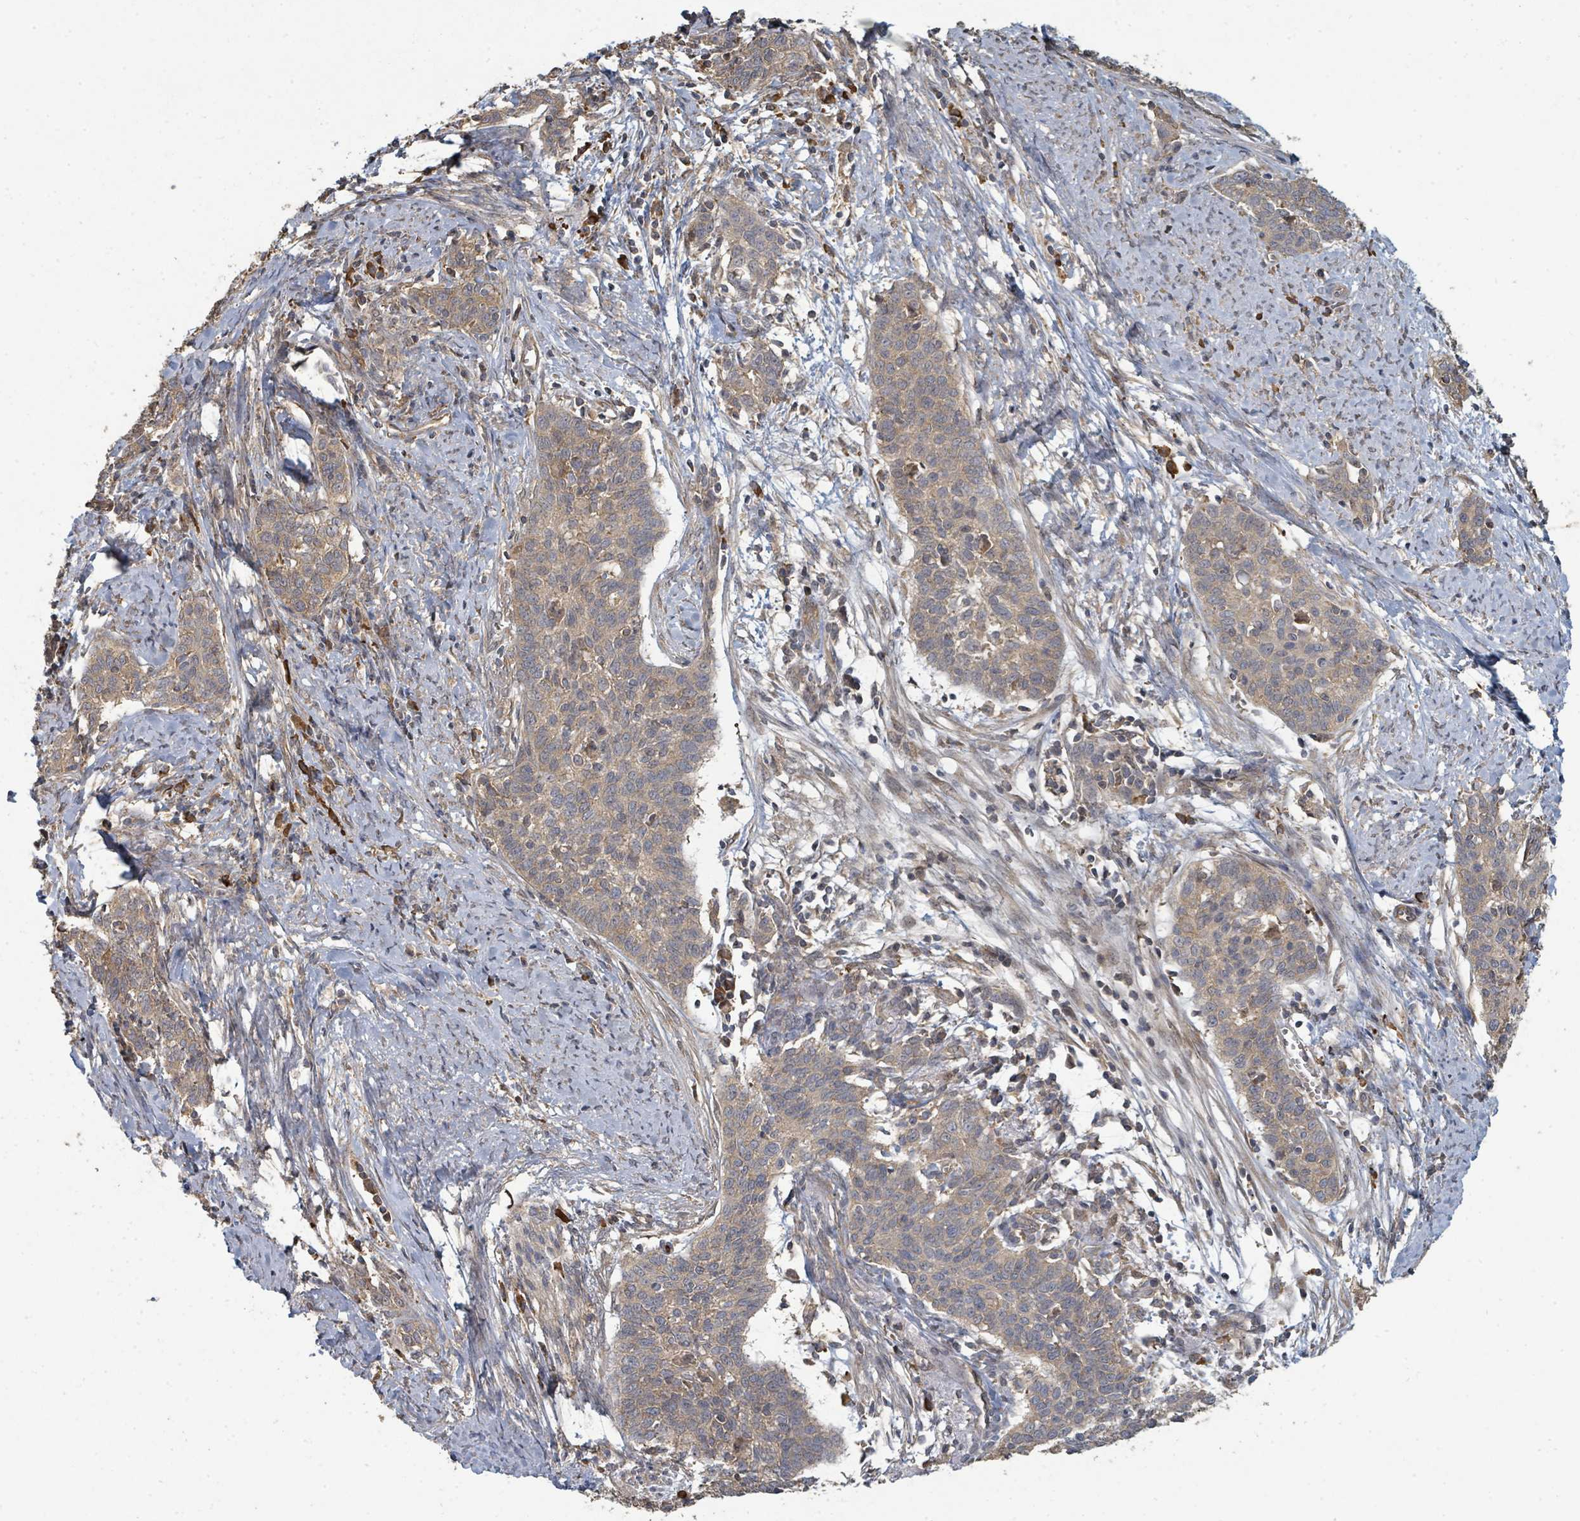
{"staining": {"intensity": "weak", "quantity": ">75%", "location": "cytoplasmic/membranous"}, "tissue": "cervical cancer", "cell_type": "Tumor cells", "image_type": "cancer", "snomed": [{"axis": "morphology", "description": "Squamous cell carcinoma, NOS"}, {"axis": "topography", "description": "Cervix"}], "caption": "DAB (3,3'-diaminobenzidine) immunohistochemical staining of human cervical cancer shows weak cytoplasmic/membranous protein positivity in about >75% of tumor cells.", "gene": "WDFY1", "patient": {"sex": "female", "age": 39}}